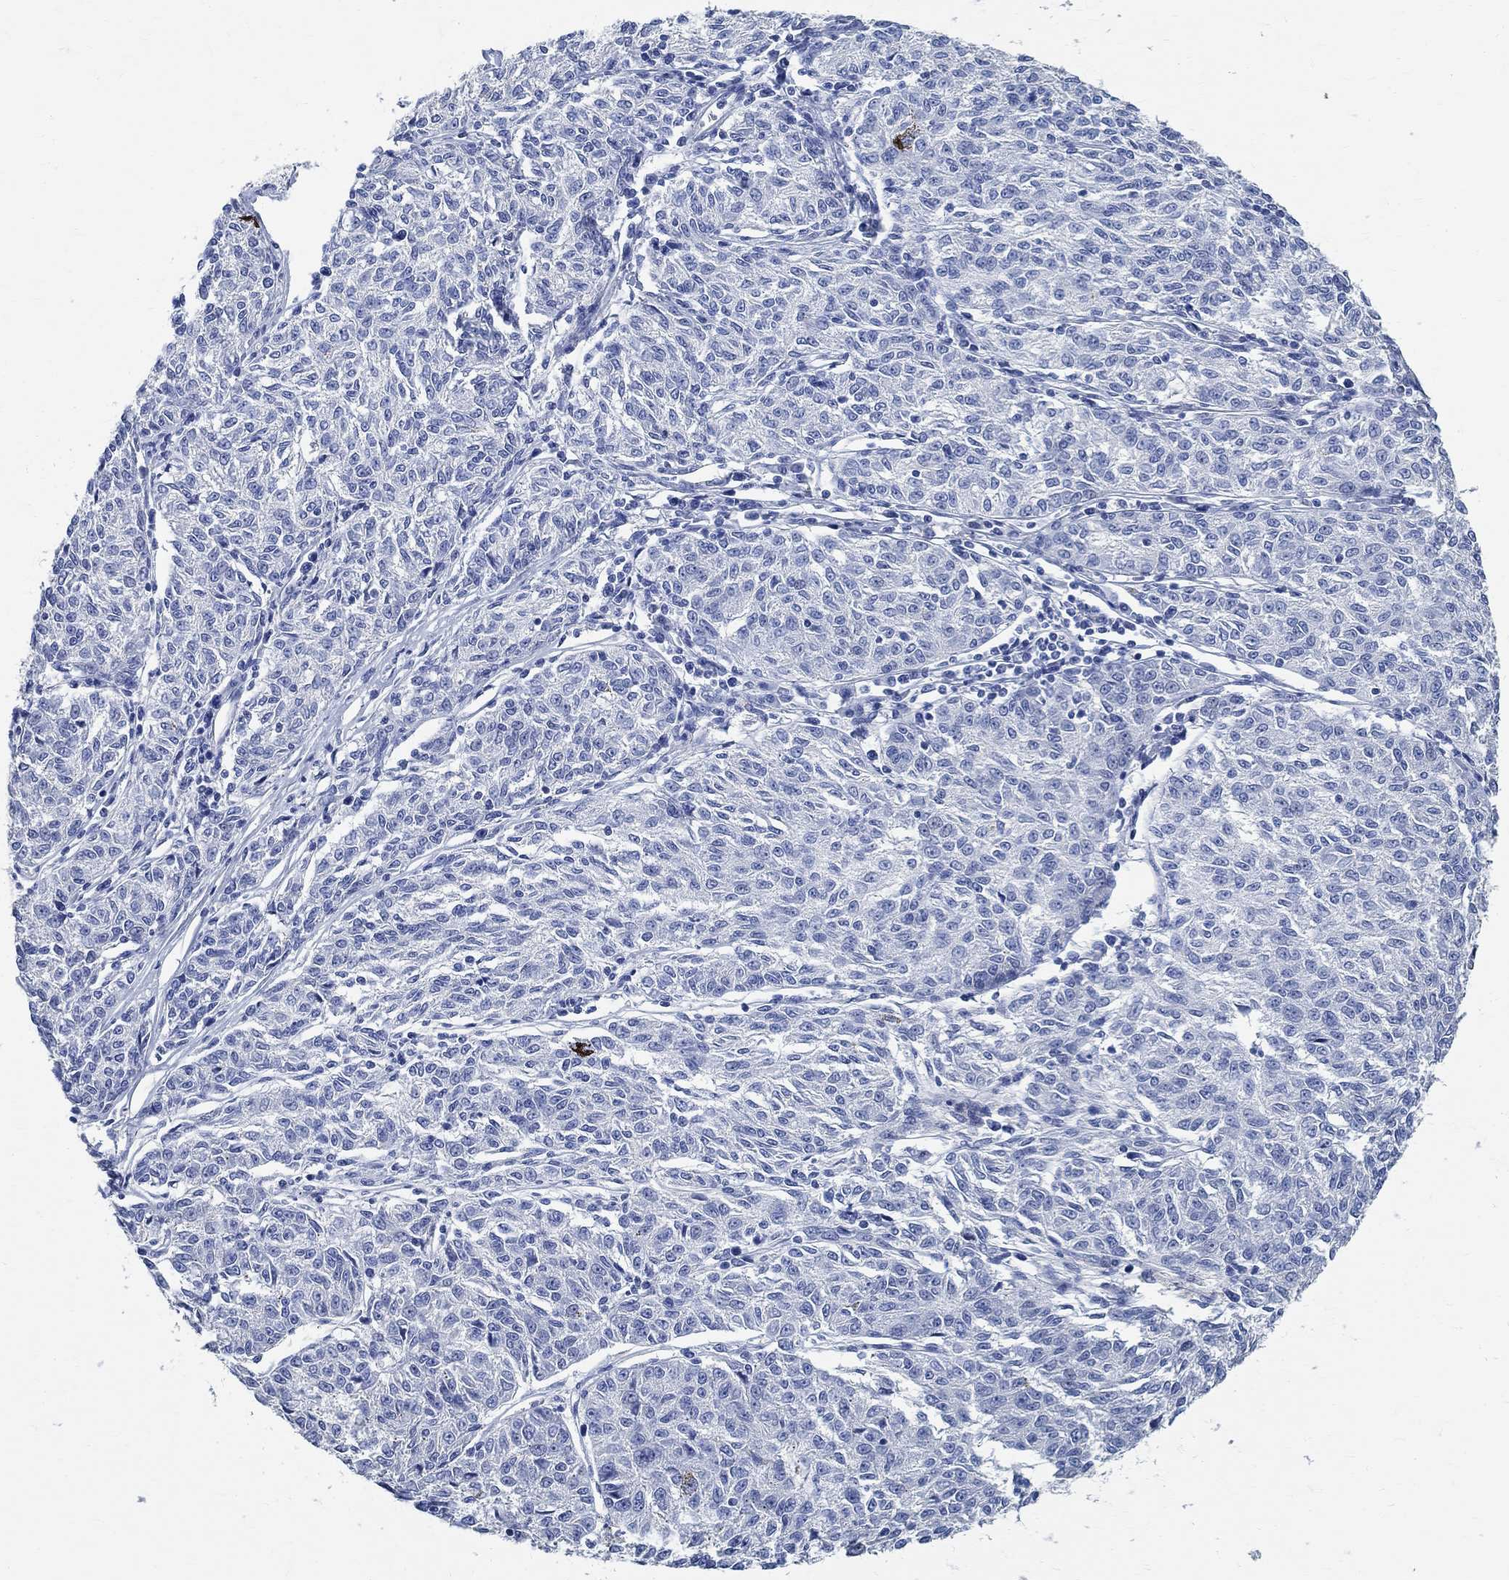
{"staining": {"intensity": "negative", "quantity": "none", "location": "none"}, "tissue": "melanoma", "cell_type": "Tumor cells", "image_type": "cancer", "snomed": [{"axis": "morphology", "description": "Malignant melanoma, NOS"}, {"axis": "topography", "description": "Skin"}], "caption": "Protein analysis of malignant melanoma displays no significant positivity in tumor cells. Nuclei are stained in blue.", "gene": "PRX", "patient": {"sex": "female", "age": 72}}